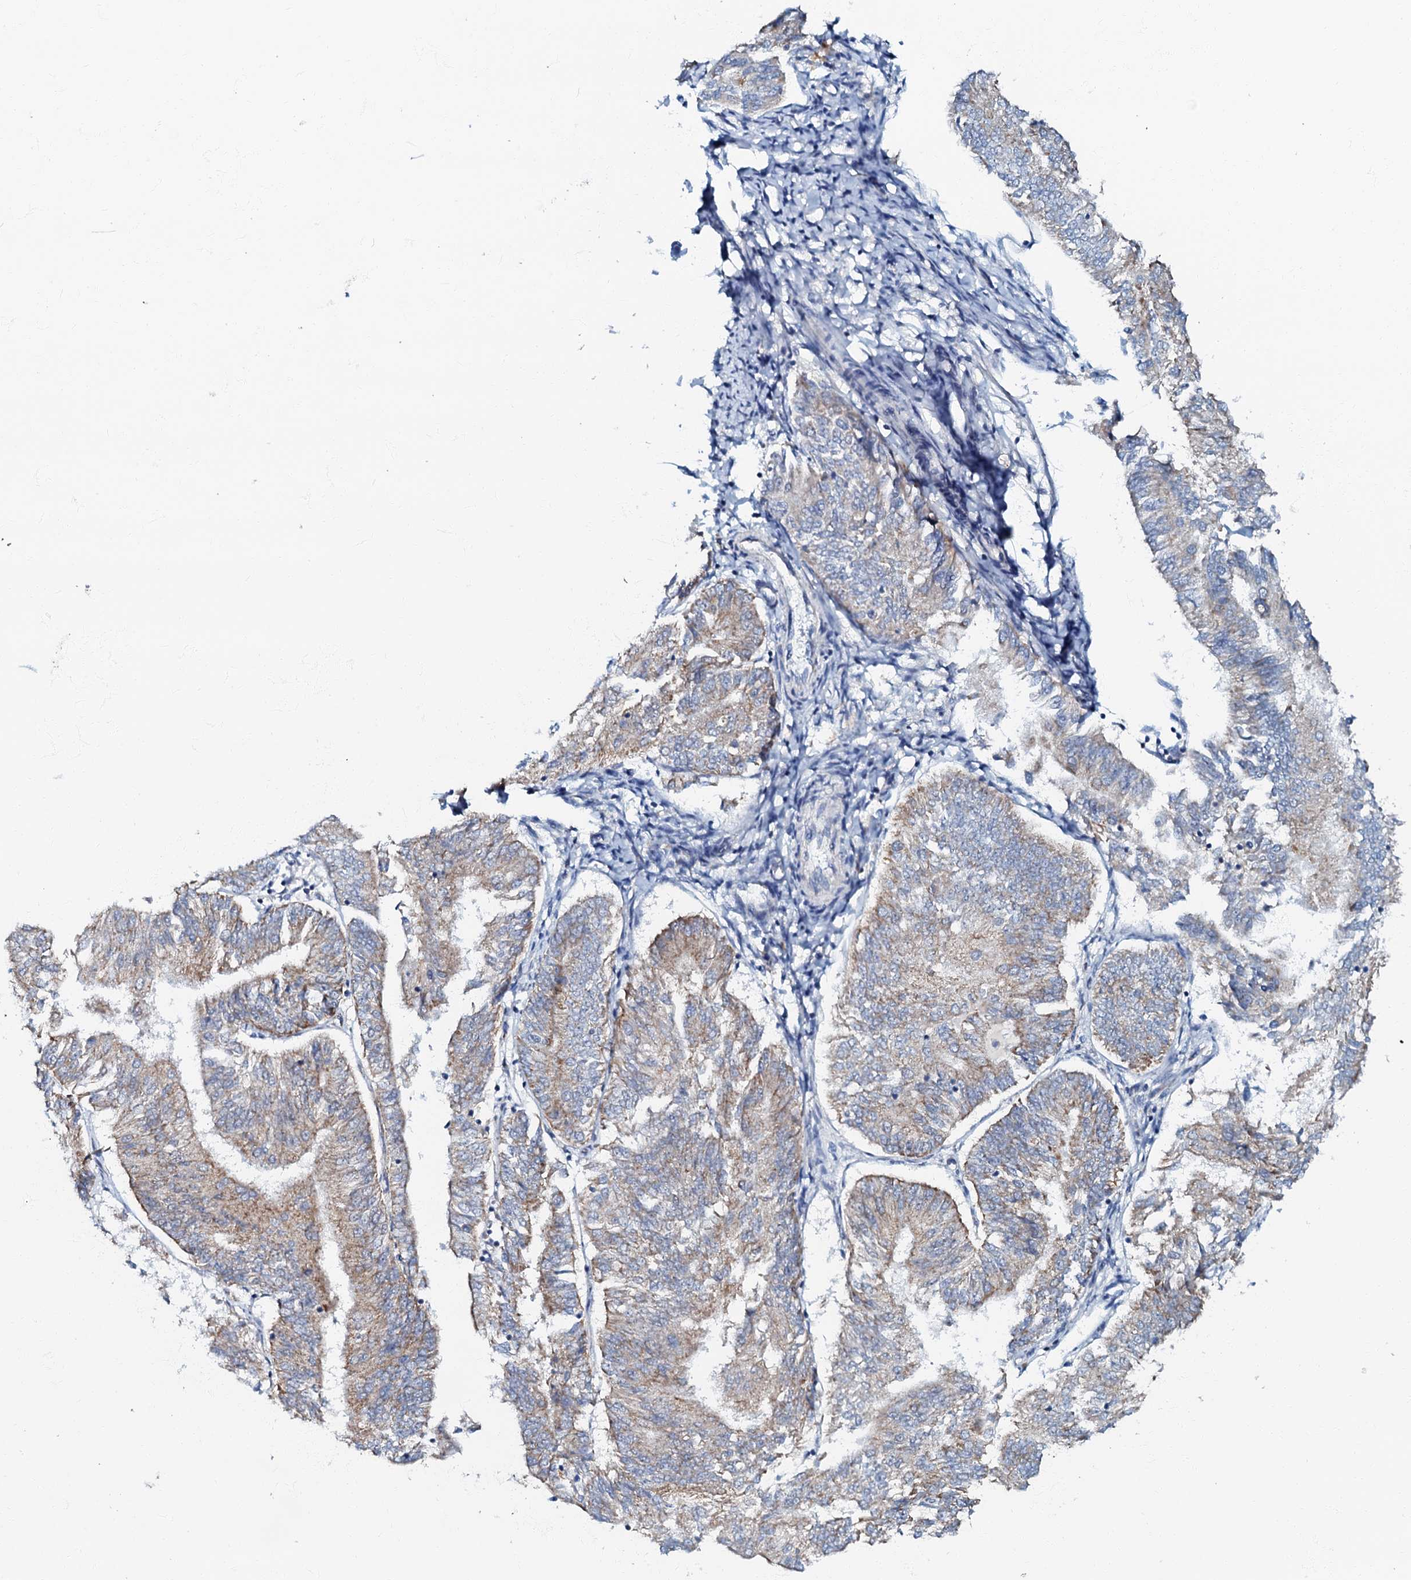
{"staining": {"intensity": "weak", "quantity": ">75%", "location": "cytoplasmic/membranous"}, "tissue": "endometrial cancer", "cell_type": "Tumor cells", "image_type": "cancer", "snomed": [{"axis": "morphology", "description": "Adenocarcinoma, NOS"}, {"axis": "topography", "description": "Endometrium"}], "caption": "IHC histopathology image of neoplastic tissue: human endometrial cancer stained using immunohistochemistry (IHC) demonstrates low levels of weak protein expression localized specifically in the cytoplasmic/membranous of tumor cells, appearing as a cytoplasmic/membranous brown color.", "gene": "MRPL51", "patient": {"sex": "female", "age": 58}}